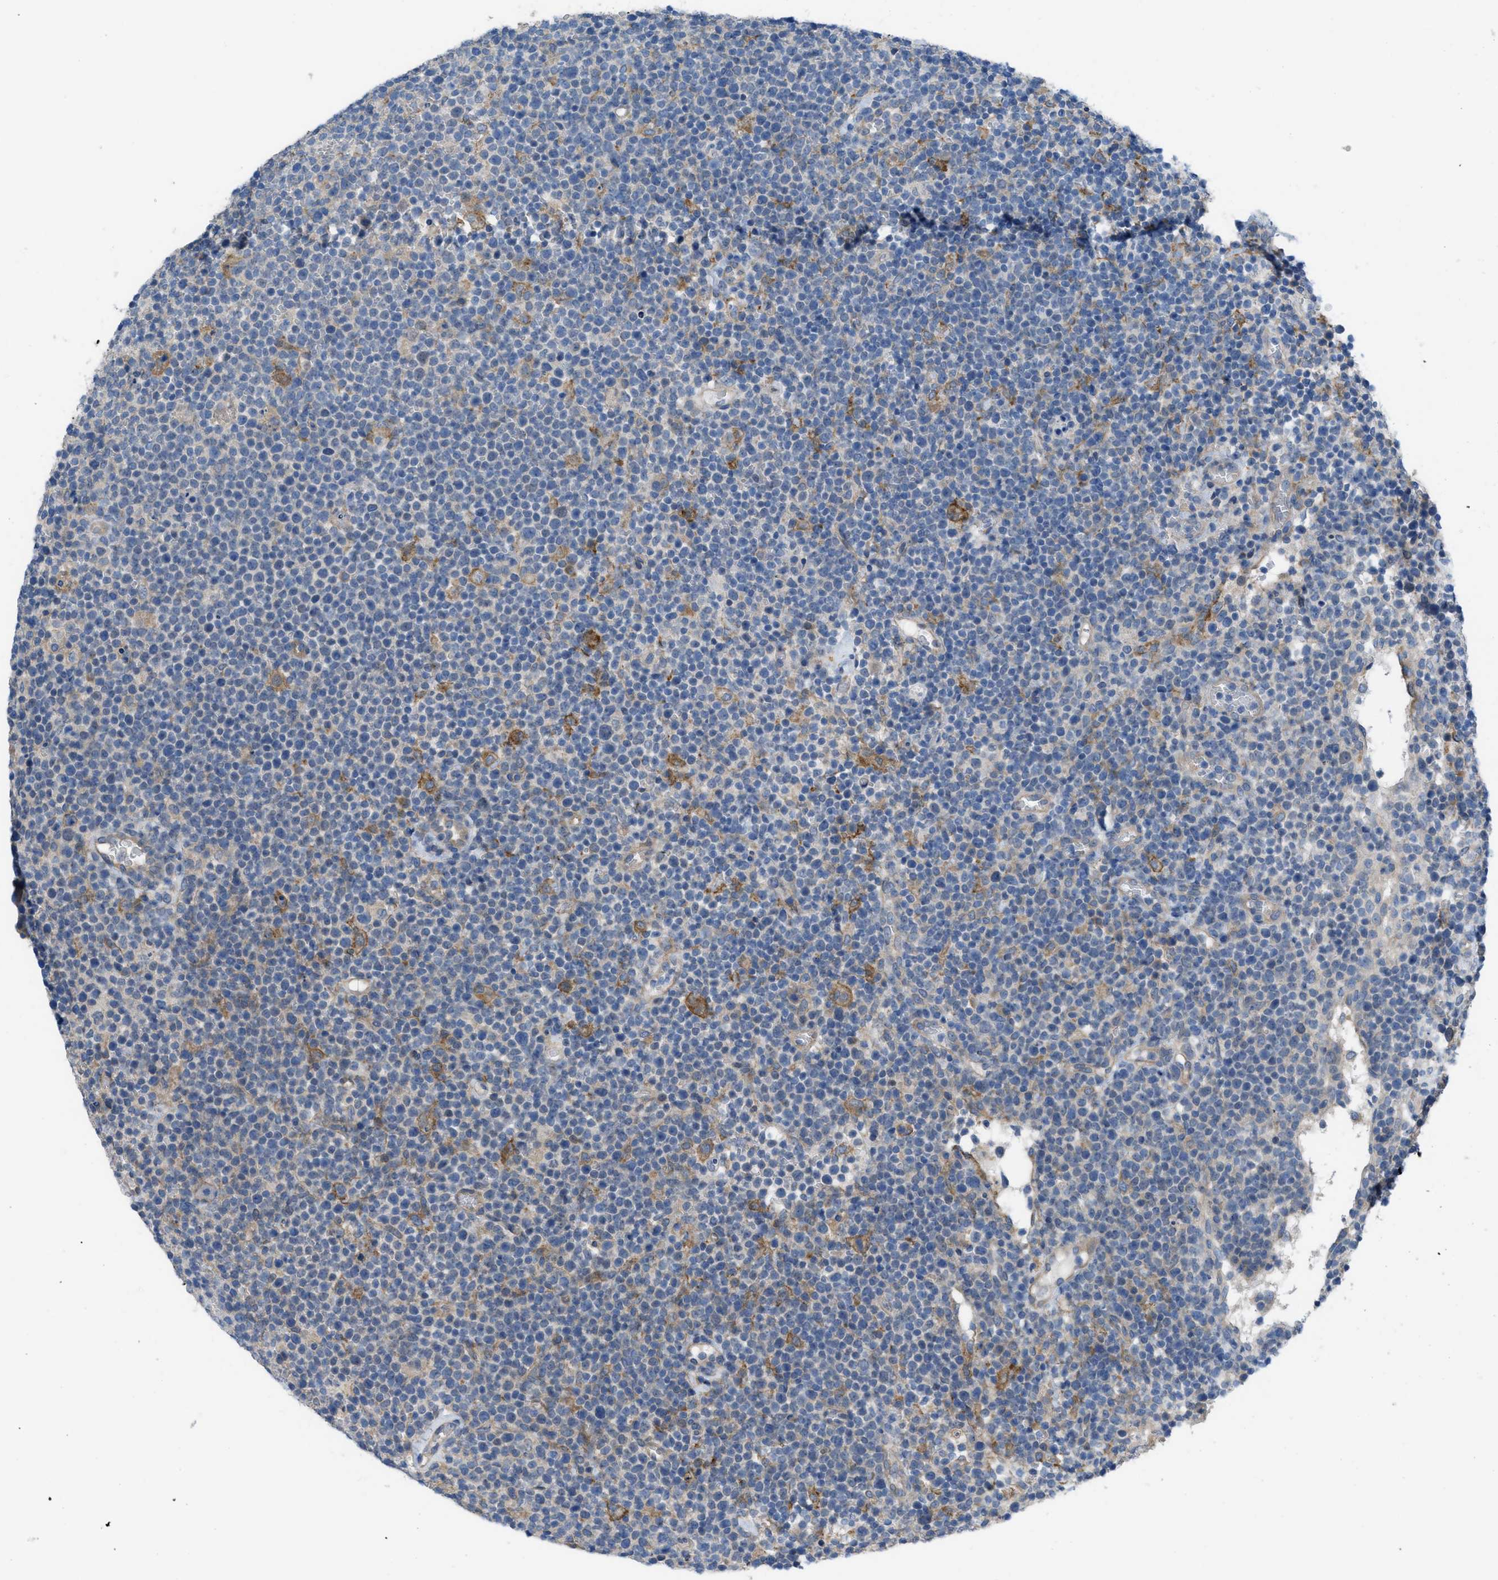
{"staining": {"intensity": "negative", "quantity": "none", "location": "none"}, "tissue": "lymphoma", "cell_type": "Tumor cells", "image_type": "cancer", "snomed": [{"axis": "morphology", "description": "Malignant lymphoma, non-Hodgkin's type, High grade"}, {"axis": "topography", "description": "Lymph node"}], "caption": "Tumor cells are negative for protein expression in human malignant lymphoma, non-Hodgkin's type (high-grade).", "gene": "EGFR", "patient": {"sex": "male", "age": 61}}